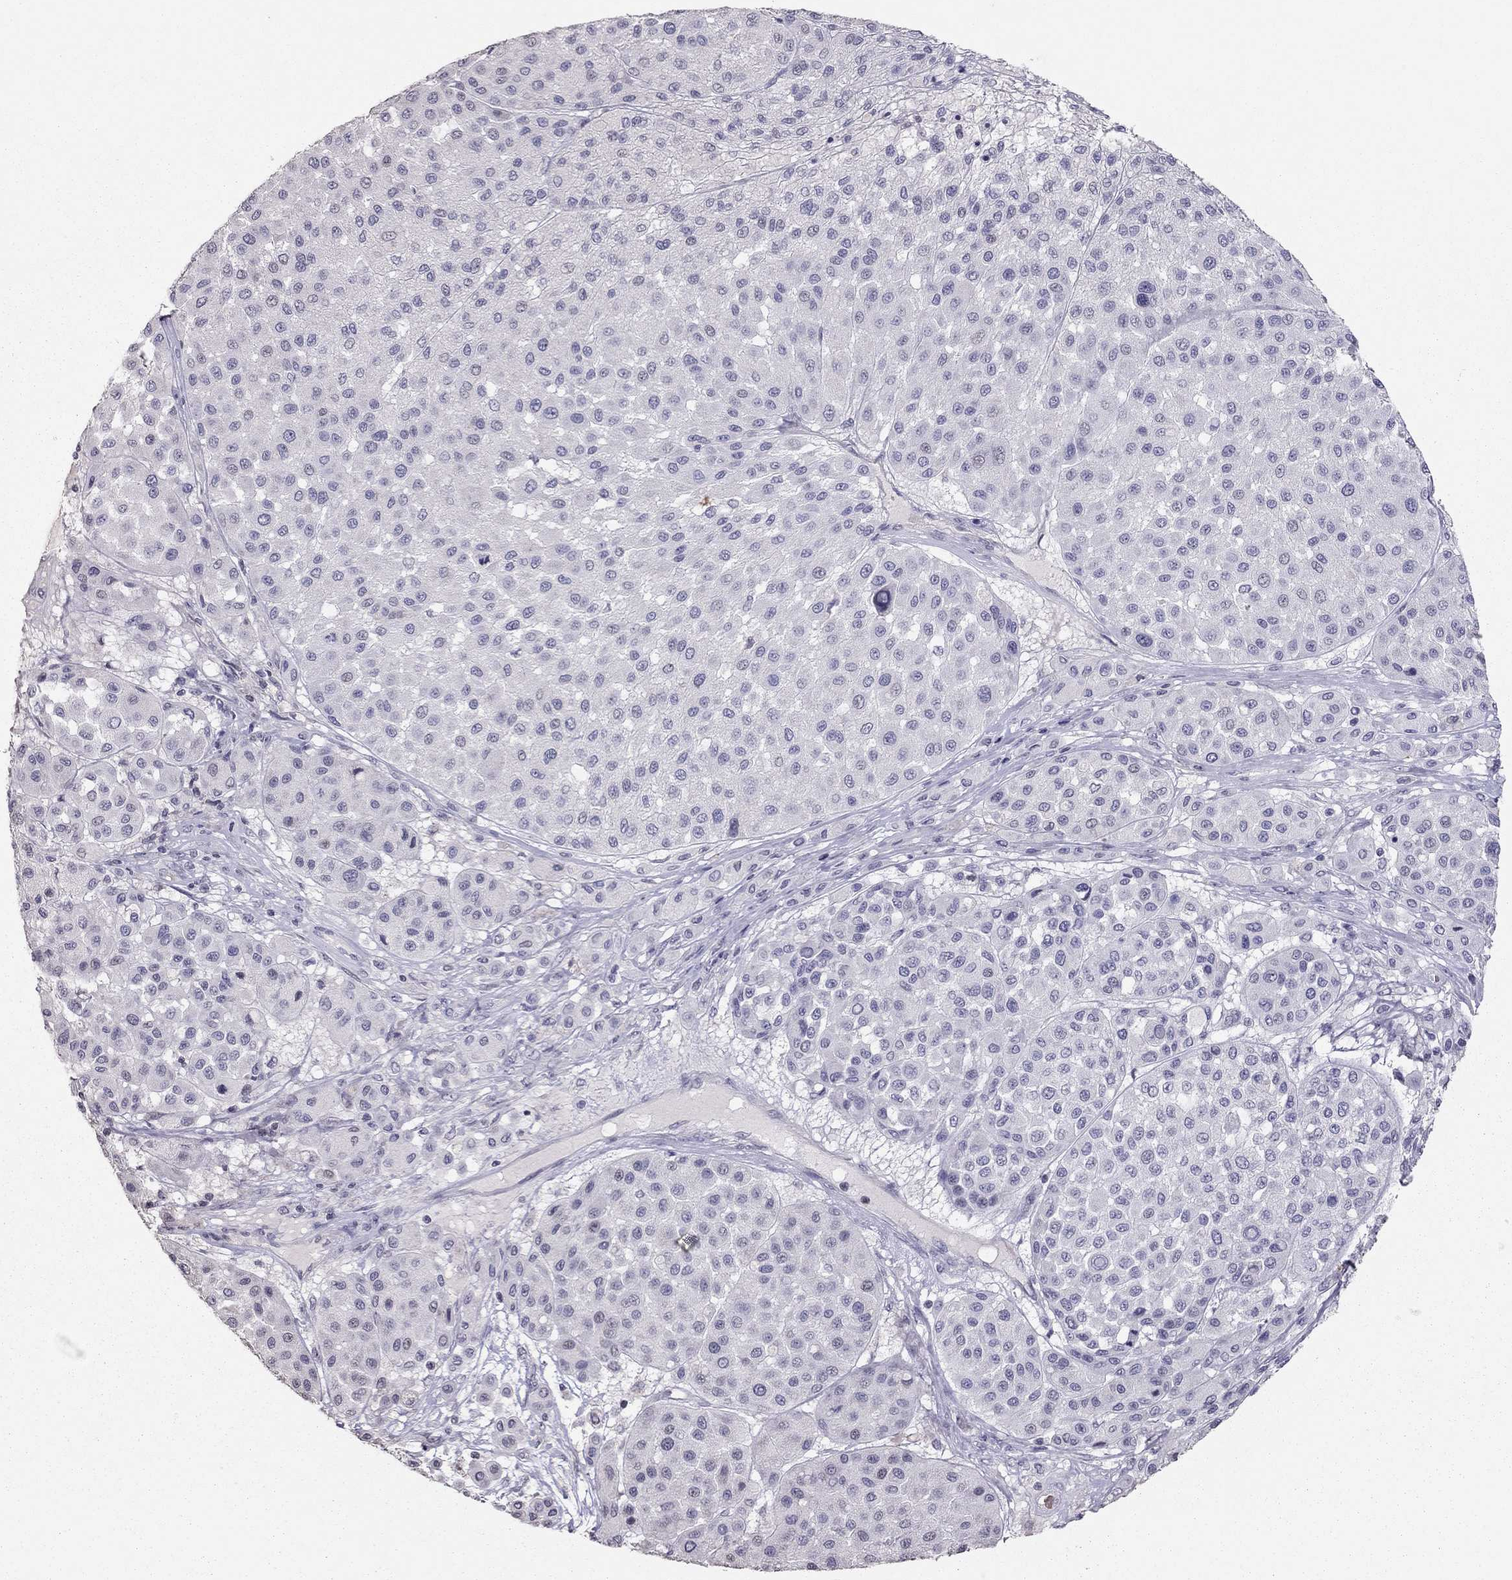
{"staining": {"intensity": "negative", "quantity": "none", "location": "none"}, "tissue": "melanoma", "cell_type": "Tumor cells", "image_type": "cancer", "snomed": [{"axis": "morphology", "description": "Malignant melanoma, Metastatic site"}, {"axis": "topography", "description": "Smooth muscle"}], "caption": "Human malignant melanoma (metastatic site) stained for a protein using IHC demonstrates no expression in tumor cells.", "gene": "TSHB", "patient": {"sex": "male", "age": 41}}